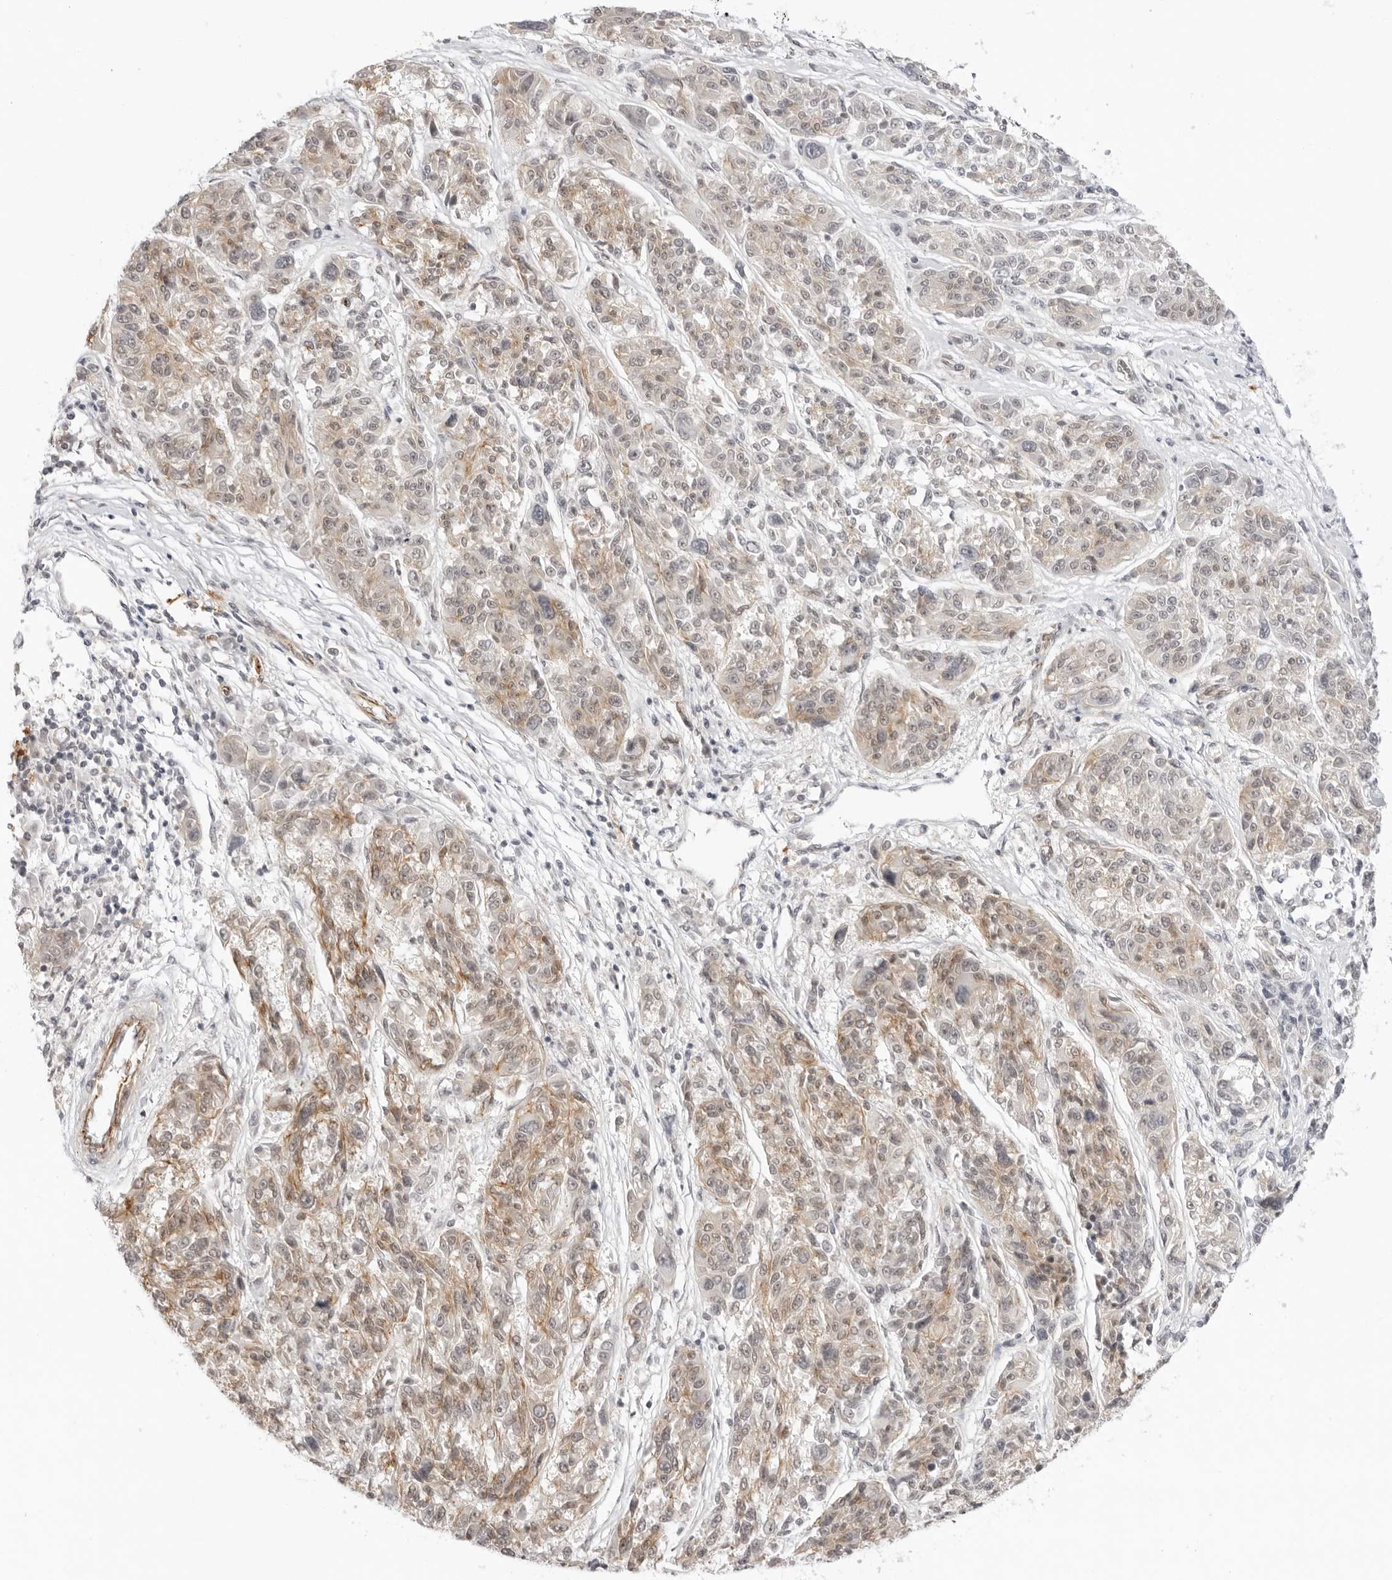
{"staining": {"intensity": "moderate", "quantity": "25%-75%", "location": "cytoplasmic/membranous"}, "tissue": "melanoma", "cell_type": "Tumor cells", "image_type": "cancer", "snomed": [{"axis": "morphology", "description": "Malignant melanoma, NOS"}, {"axis": "topography", "description": "Skin"}], "caption": "Malignant melanoma was stained to show a protein in brown. There is medium levels of moderate cytoplasmic/membranous staining in approximately 25%-75% of tumor cells.", "gene": "TRAPPC3", "patient": {"sex": "male", "age": 53}}